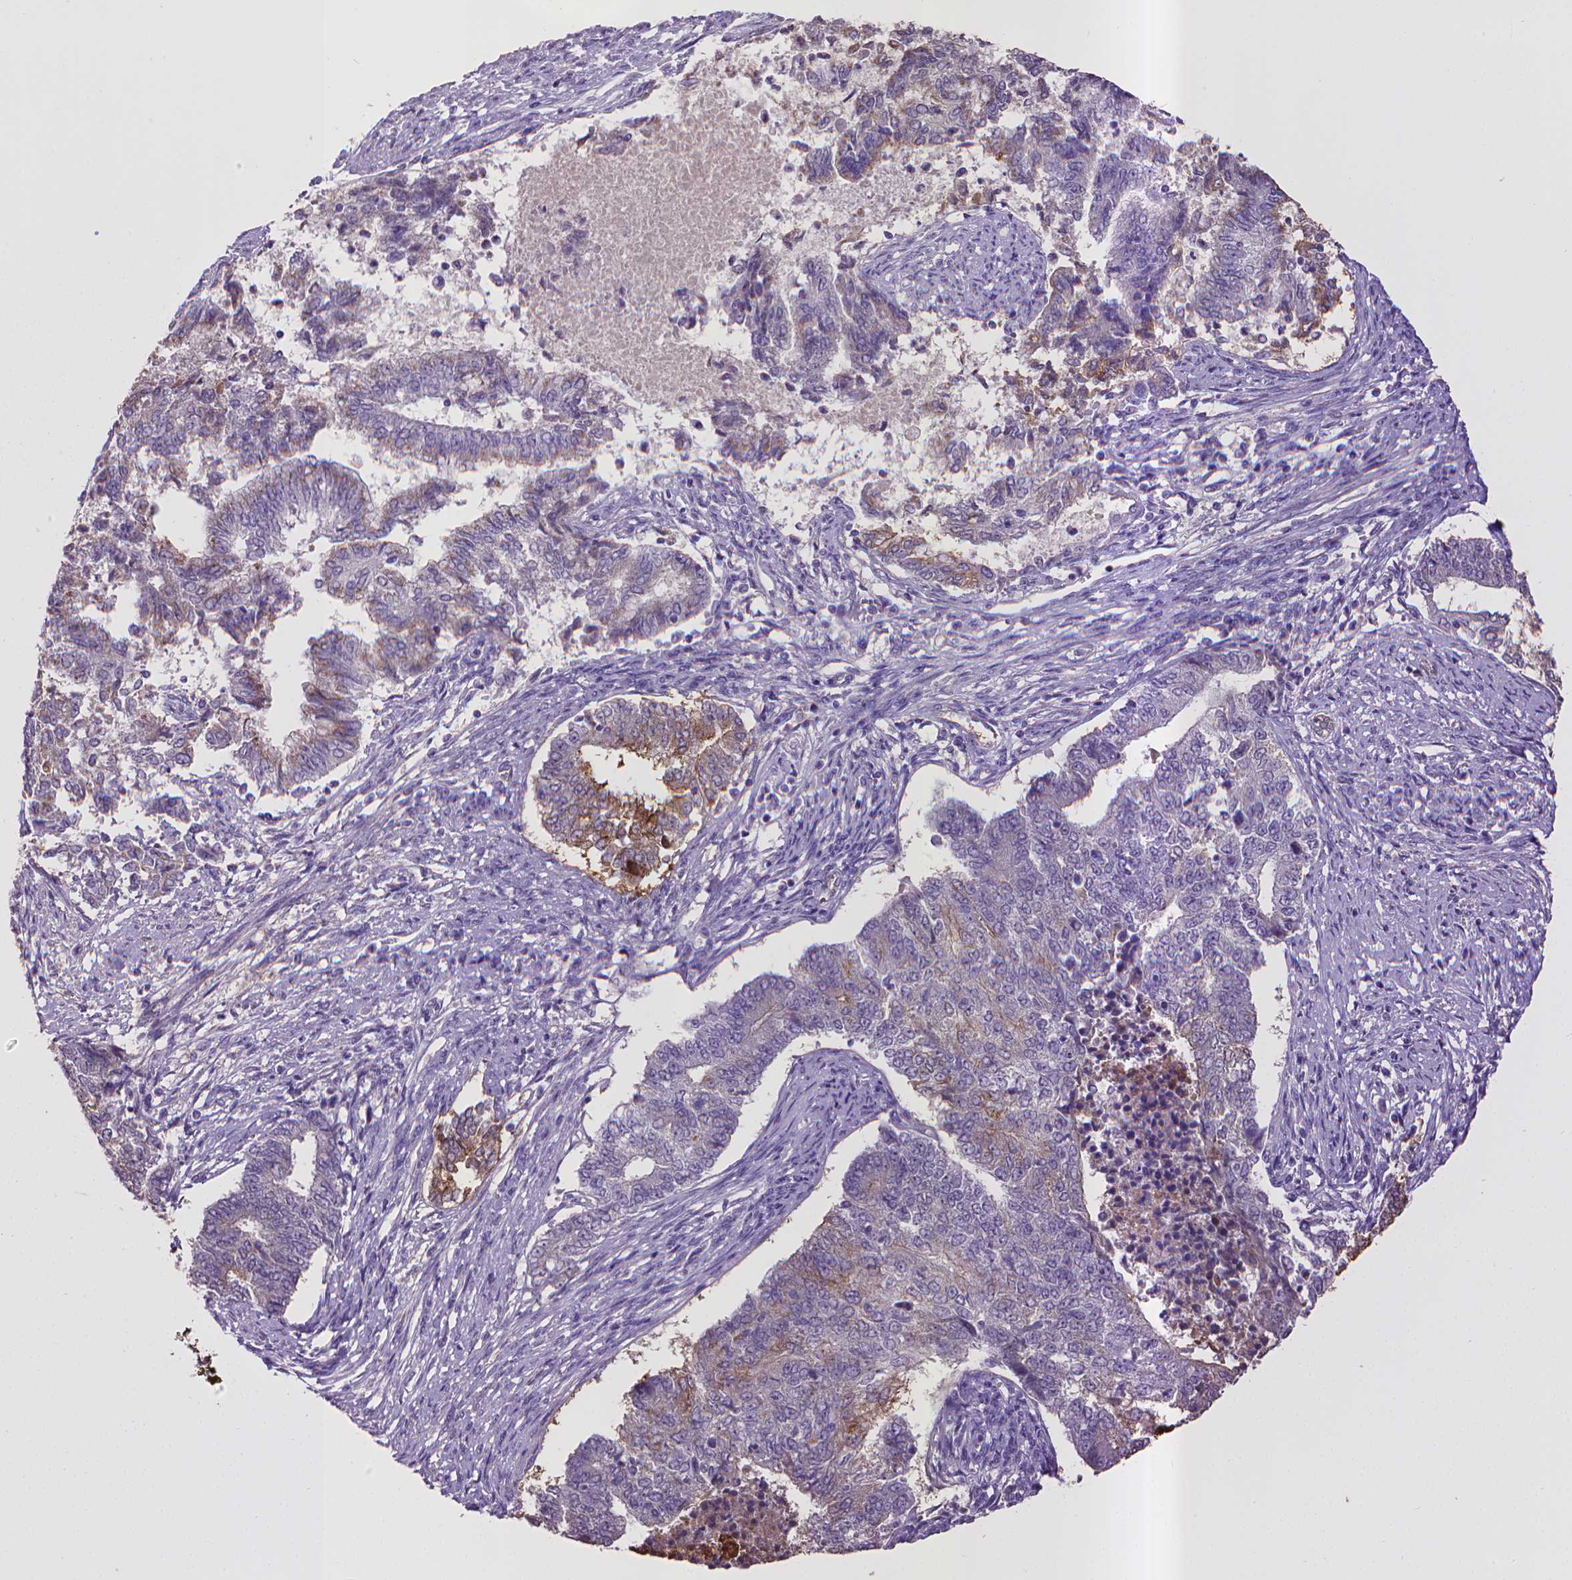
{"staining": {"intensity": "strong", "quantity": "<25%", "location": "cytoplasmic/membranous"}, "tissue": "endometrial cancer", "cell_type": "Tumor cells", "image_type": "cancer", "snomed": [{"axis": "morphology", "description": "Adenocarcinoma, NOS"}, {"axis": "topography", "description": "Endometrium"}], "caption": "DAB immunohistochemical staining of human endometrial cancer demonstrates strong cytoplasmic/membranous protein staining in approximately <25% of tumor cells.", "gene": "CPM", "patient": {"sex": "female", "age": 65}}